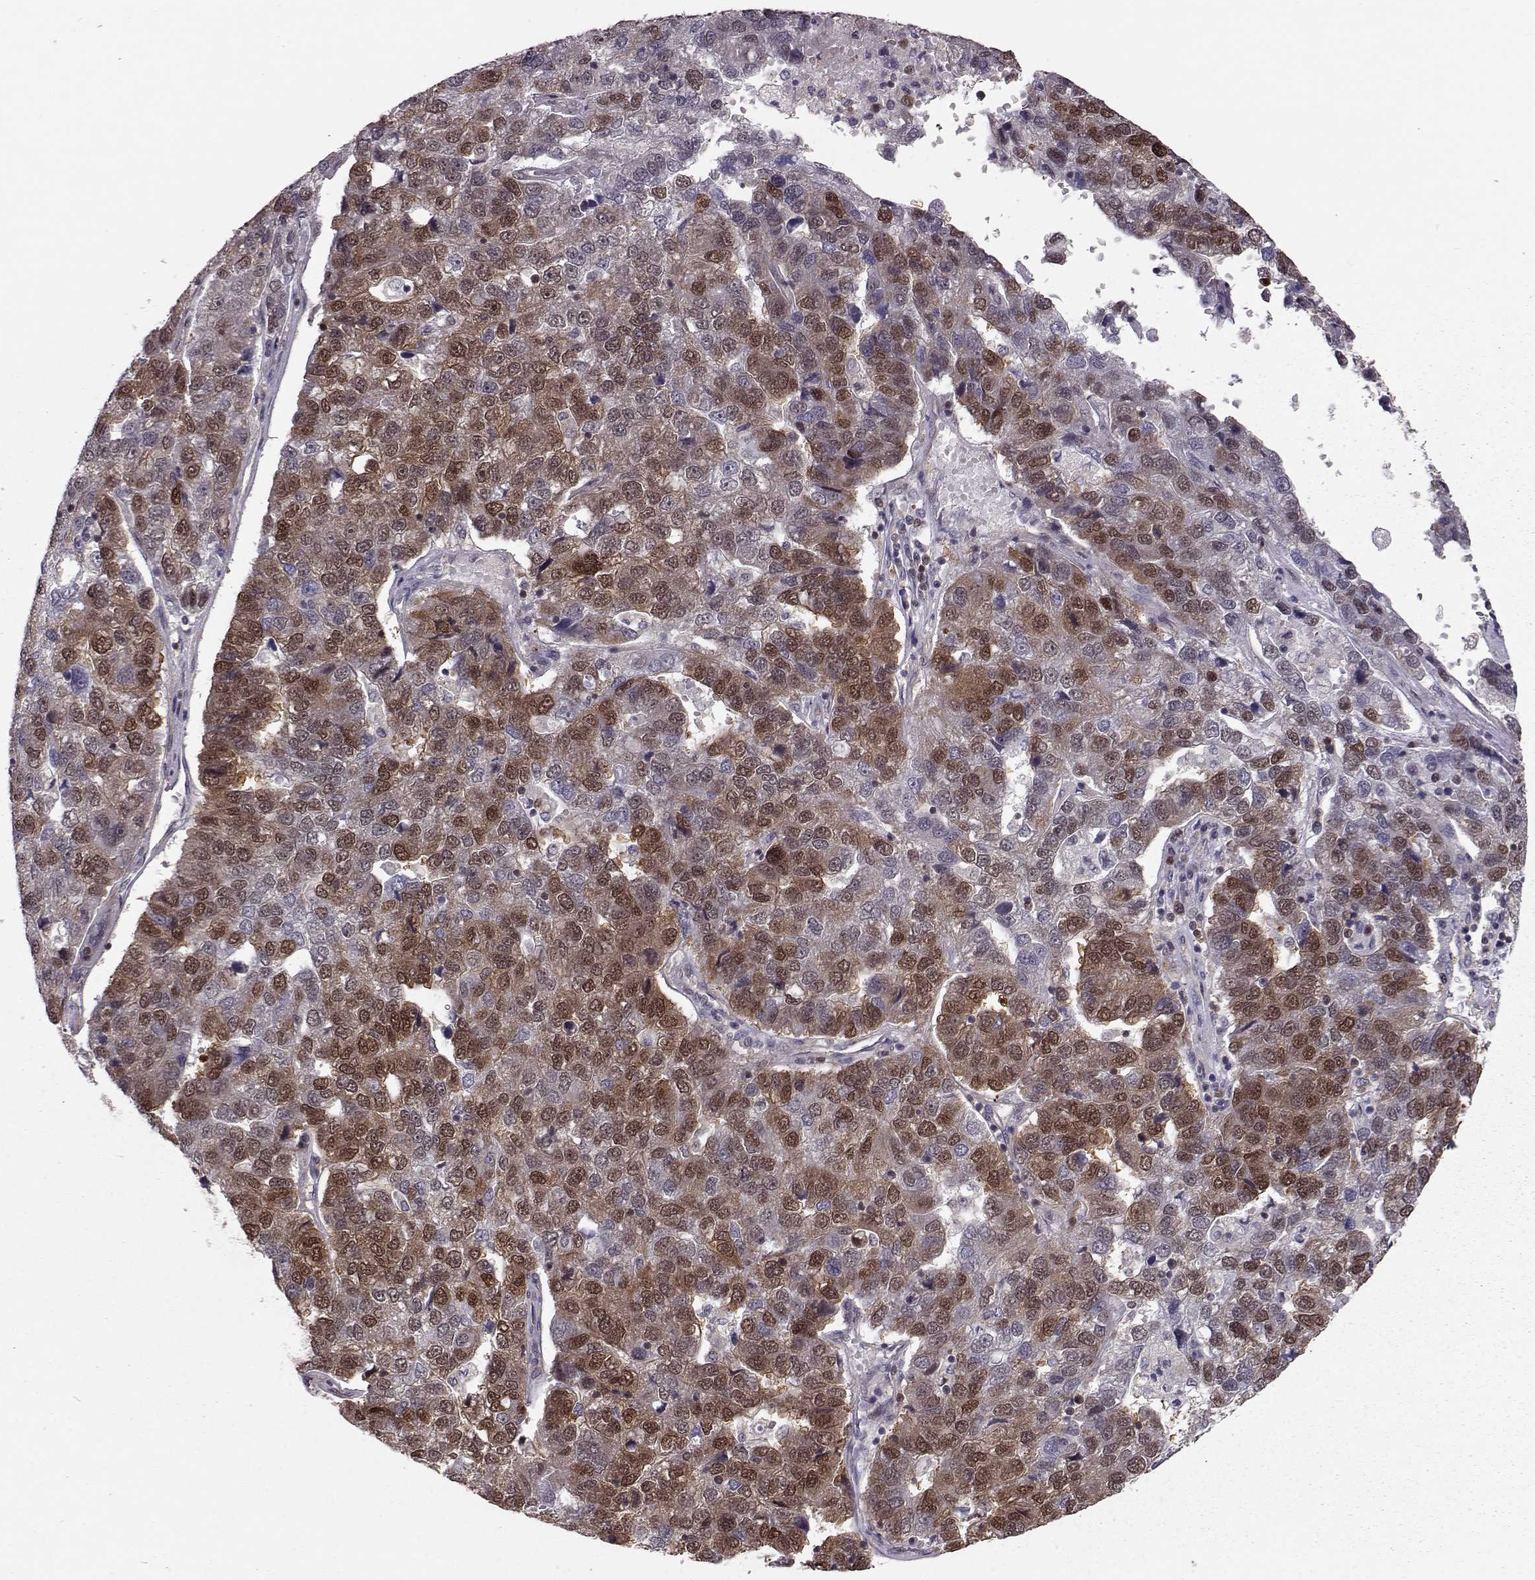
{"staining": {"intensity": "strong", "quantity": "25%-75%", "location": "cytoplasmic/membranous,nuclear"}, "tissue": "pancreatic cancer", "cell_type": "Tumor cells", "image_type": "cancer", "snomed": [{"axis": "morphology", "description": "Adenocarcinoma, NOS"}, {"axis": "topography", "description": "Pancreas"}], "caption": "Pancreatic adenocarcinoma tissue shows strong cytoplasmic/membranous and nuclear positivity in about 25%-75% of tumor cells, visualized by immunohistochemistry.", "gene": "RANBP1", "patient": {"sex": "female", "age": 61}}